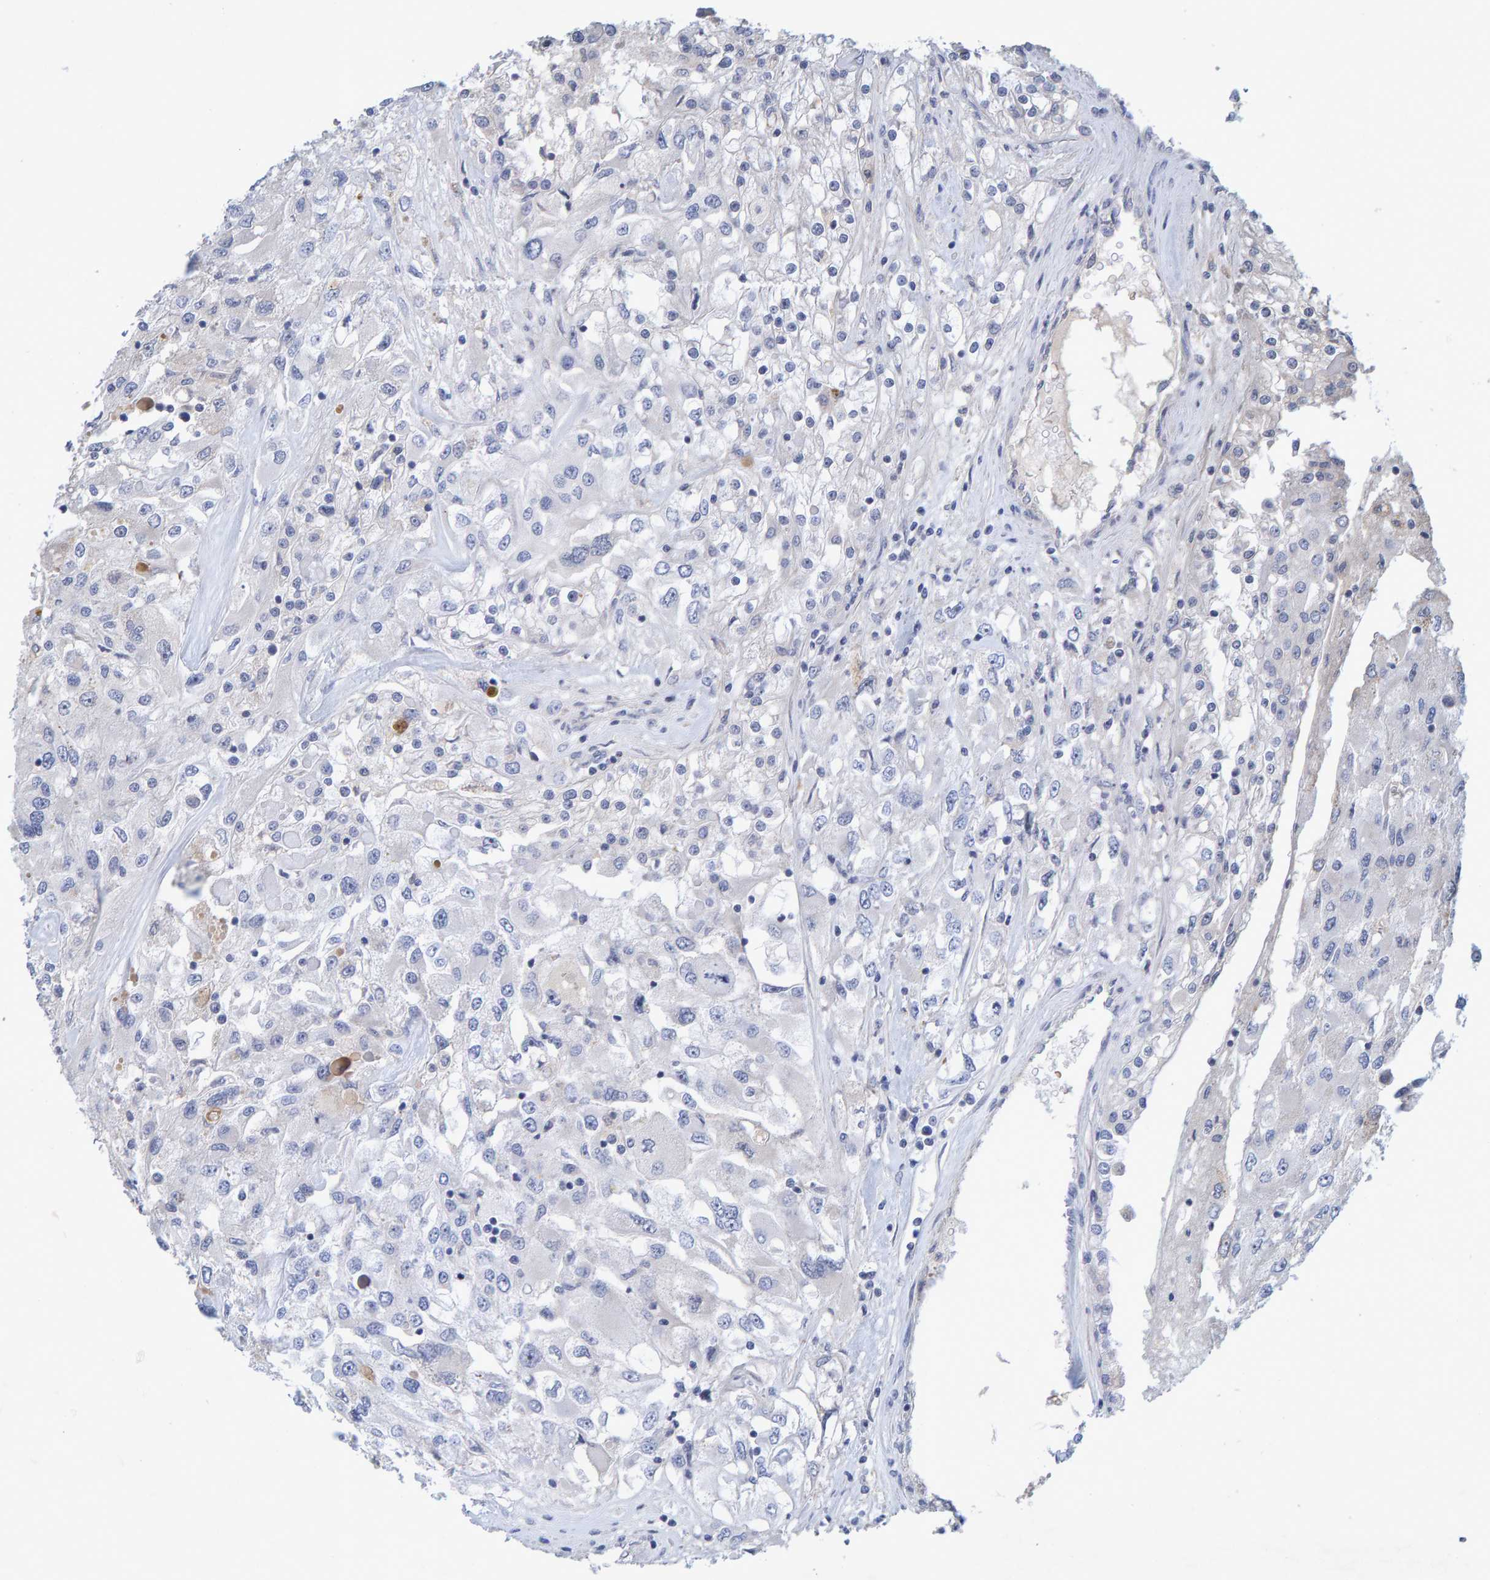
{"staining": {"intensity": "negative", "quantity": "none", "location": "none"}, "tissue": "renal cancer", "cell_type": "Tumor cells", "image_type": "cancer", "snomed": [{"axis": "morphology", "description": "Adenocarcinoma, NOS"}, {"axis": "topography", "description": "Kidney"}], "caption": "High magnification brightfield microscopy of renal cancer stained with DAB (brown) and counterstained with hematoxylin (blue): tumor cells show no significant staining.", "gene": "ZNF77", "patient": {"sex": "female", "age": 52}}